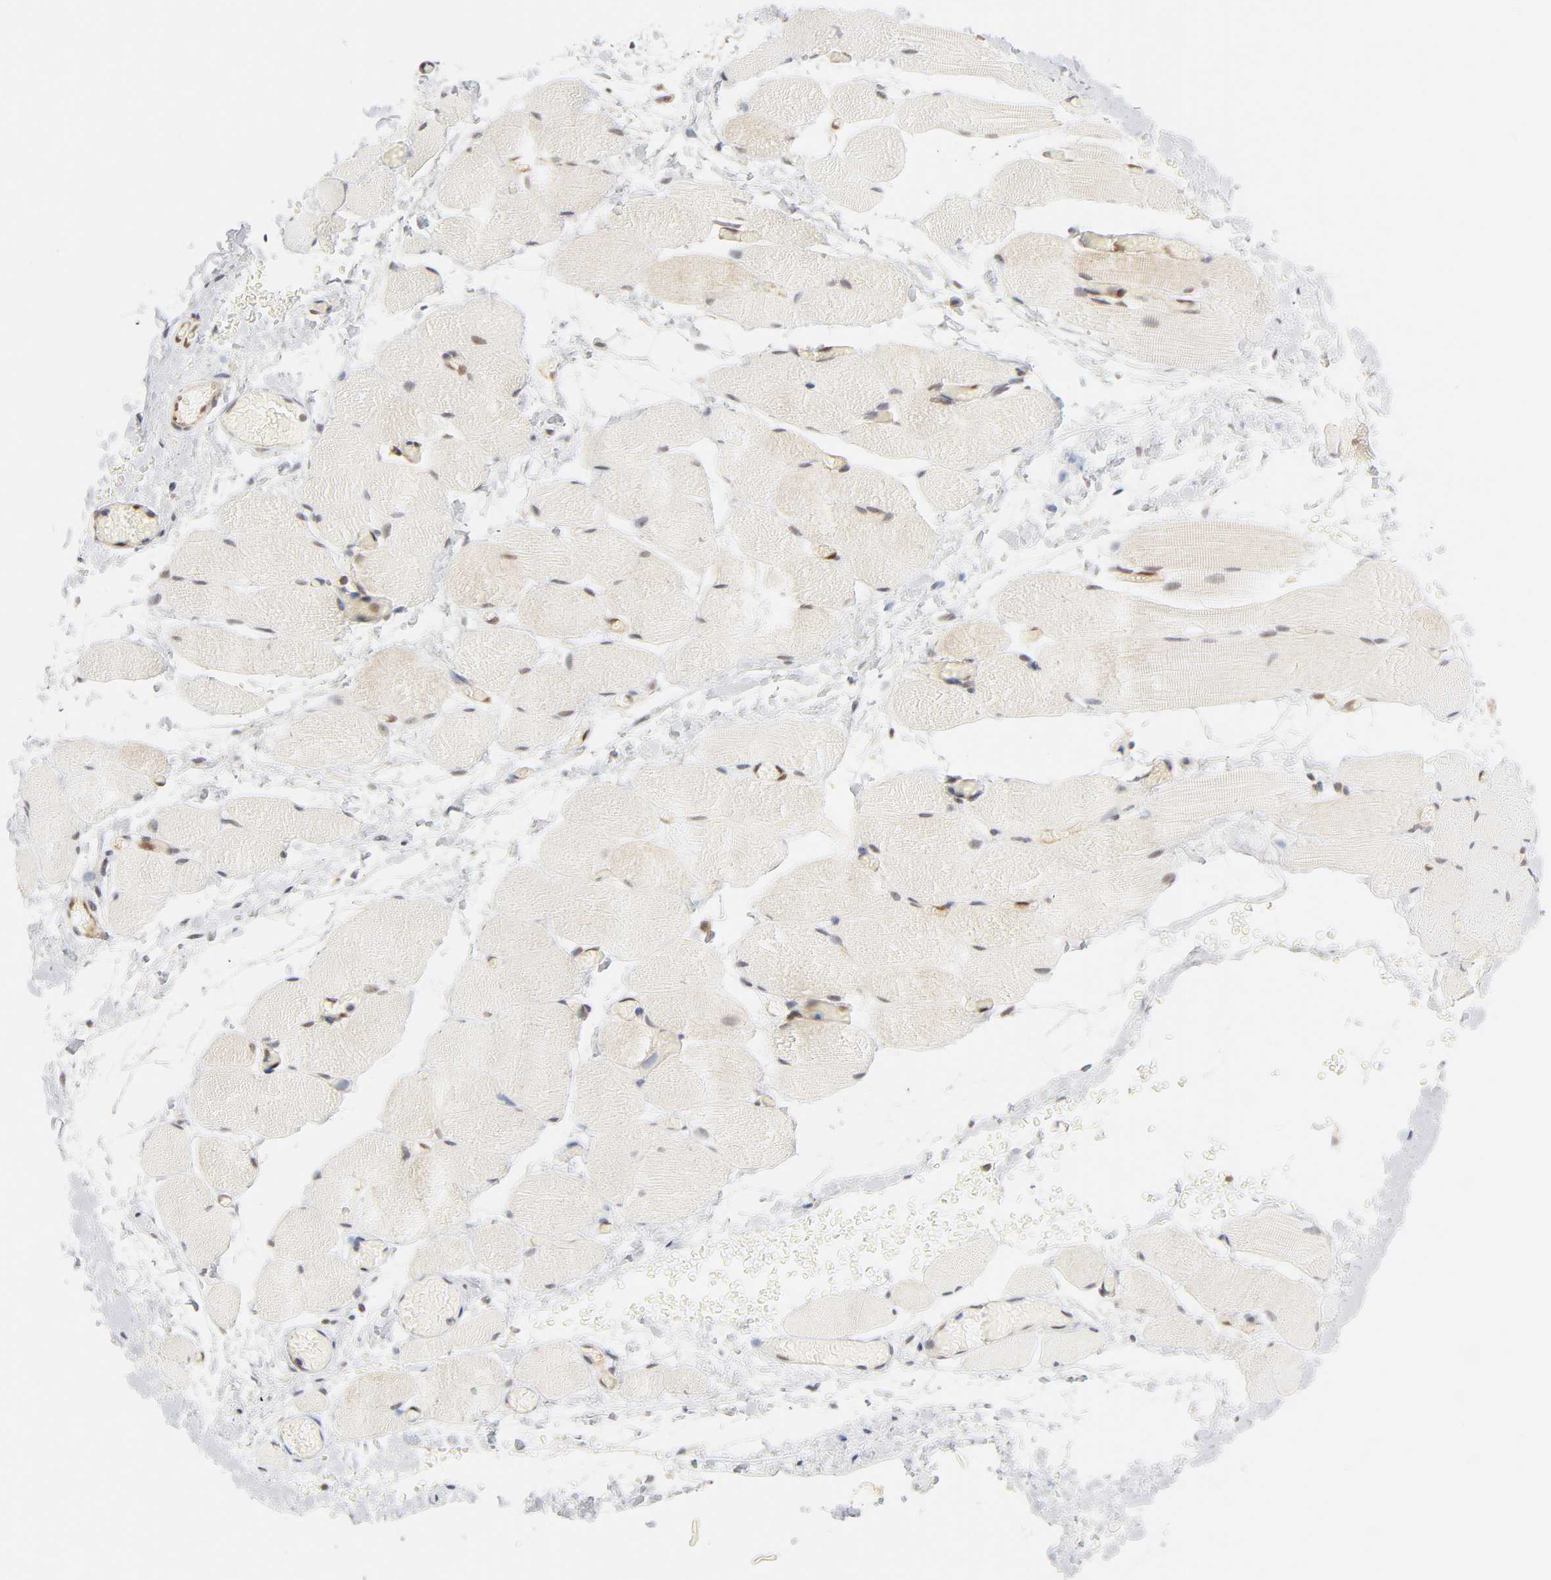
{"staining": {"intensity": "negative", "quantity": "none", "location": "none"}, "tissue": "skeletal muscle", "cell_type": "Myocytes", "image_type": "normal", "snomed": [{"axis": "morphology", "description": "Normal tissue, NOS"}, {"axis": "topography", "description": "Skeletal muscle"}, {"axis": "topography", "description": "Soft tissue"}], "caption": "Immunohistochemistry (IHC) histopathology image of benign human skeletal muscle stained for a protein (brown), which shows no positivity in myocytes. (Immunohistochemistry, brightfield microscopy, high magnification).", "gene": "CDC37", "patient": {"sex": "female", "age": 58}}